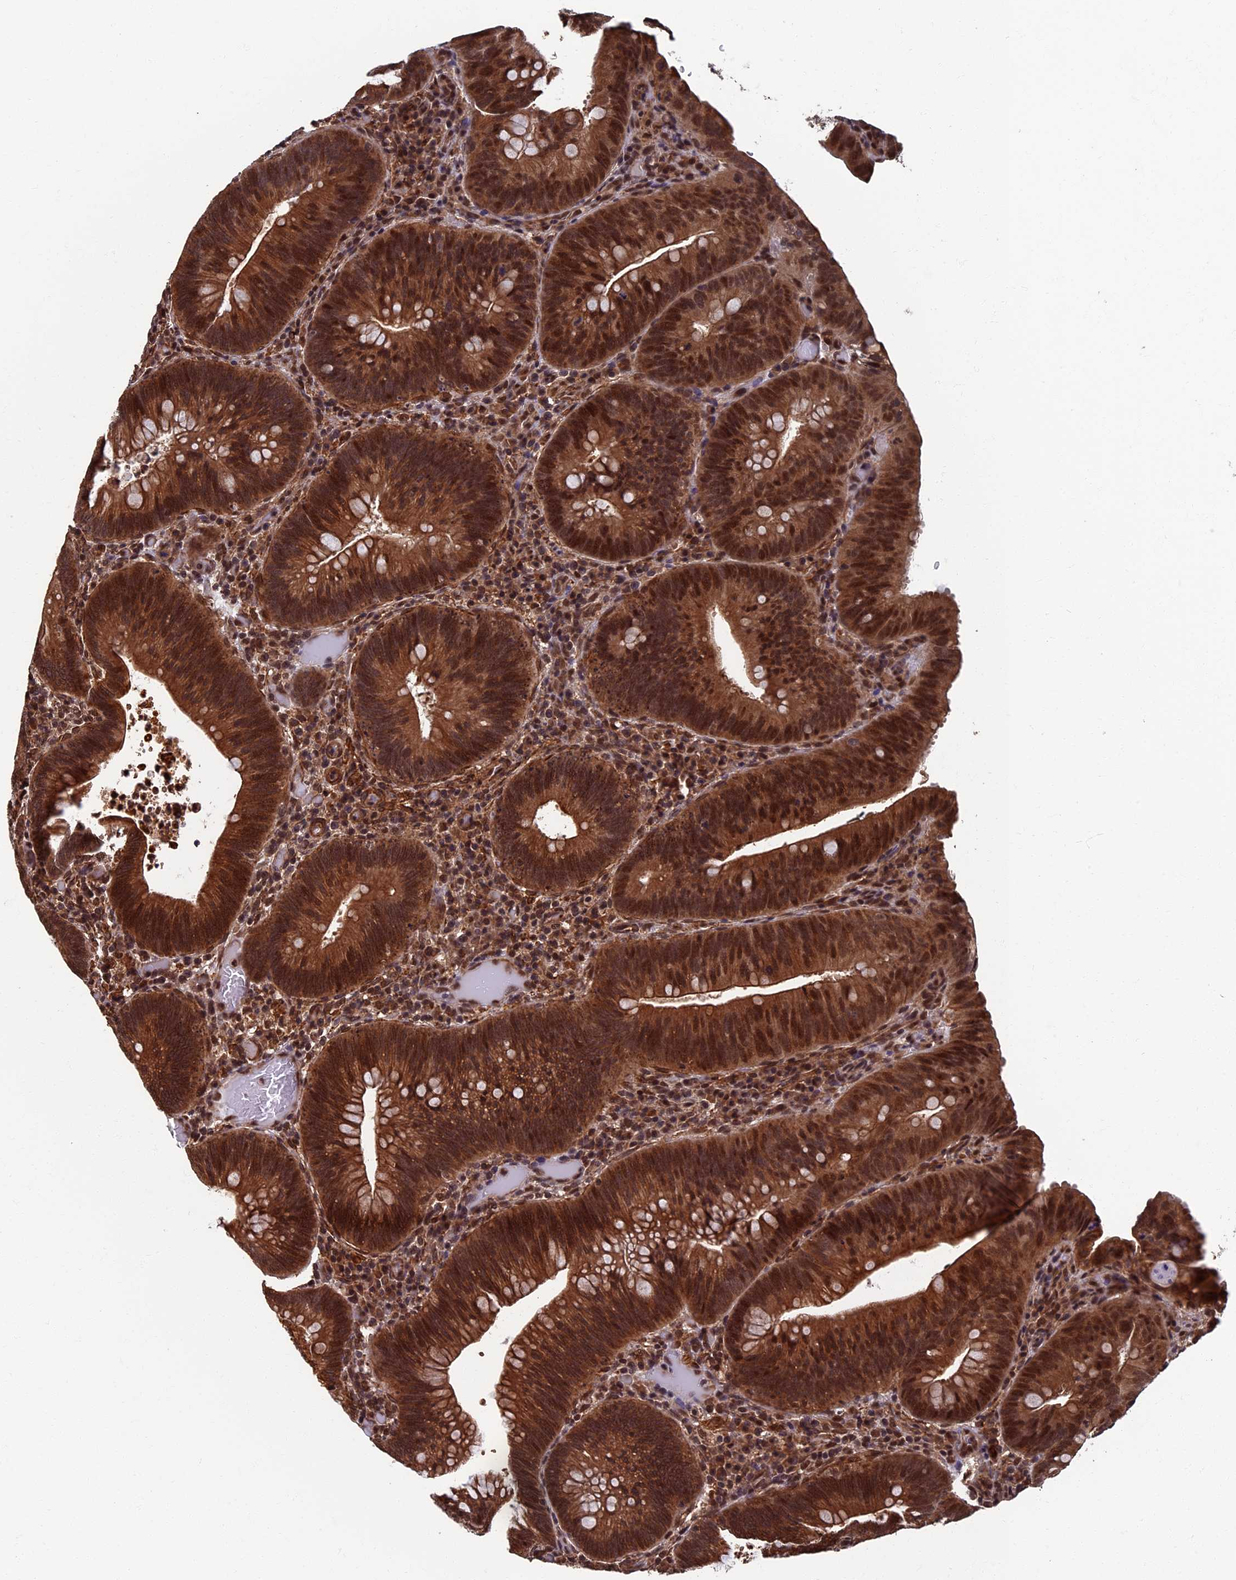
{"staining": {"intensity": "strong", "quantity": ">75%", "location": "cytoplasmic/membranous,nuclear"}, "tissue": "colorectal cancer", "cell_type": "Tumor cells", "image_type": "cancer", "snomed": [{"axis": "morphology", "description": "Adenocarcinoma, NOS"}, {"axis": "topography", "description": "Rectum"}], "caption": "IHC histopathology image of neoplastic tissue: adenocarcinoma (colorectal) stained using IHC displays high levels of strong protein expression localized specifically in the cytoplasmic/membranous and nuclear of tumor cells, appearing as a cytoplasmic/membranous and nuclear brown color.", "gene": "CTDP1", "patient": {"sex": "female", "age": 75}}